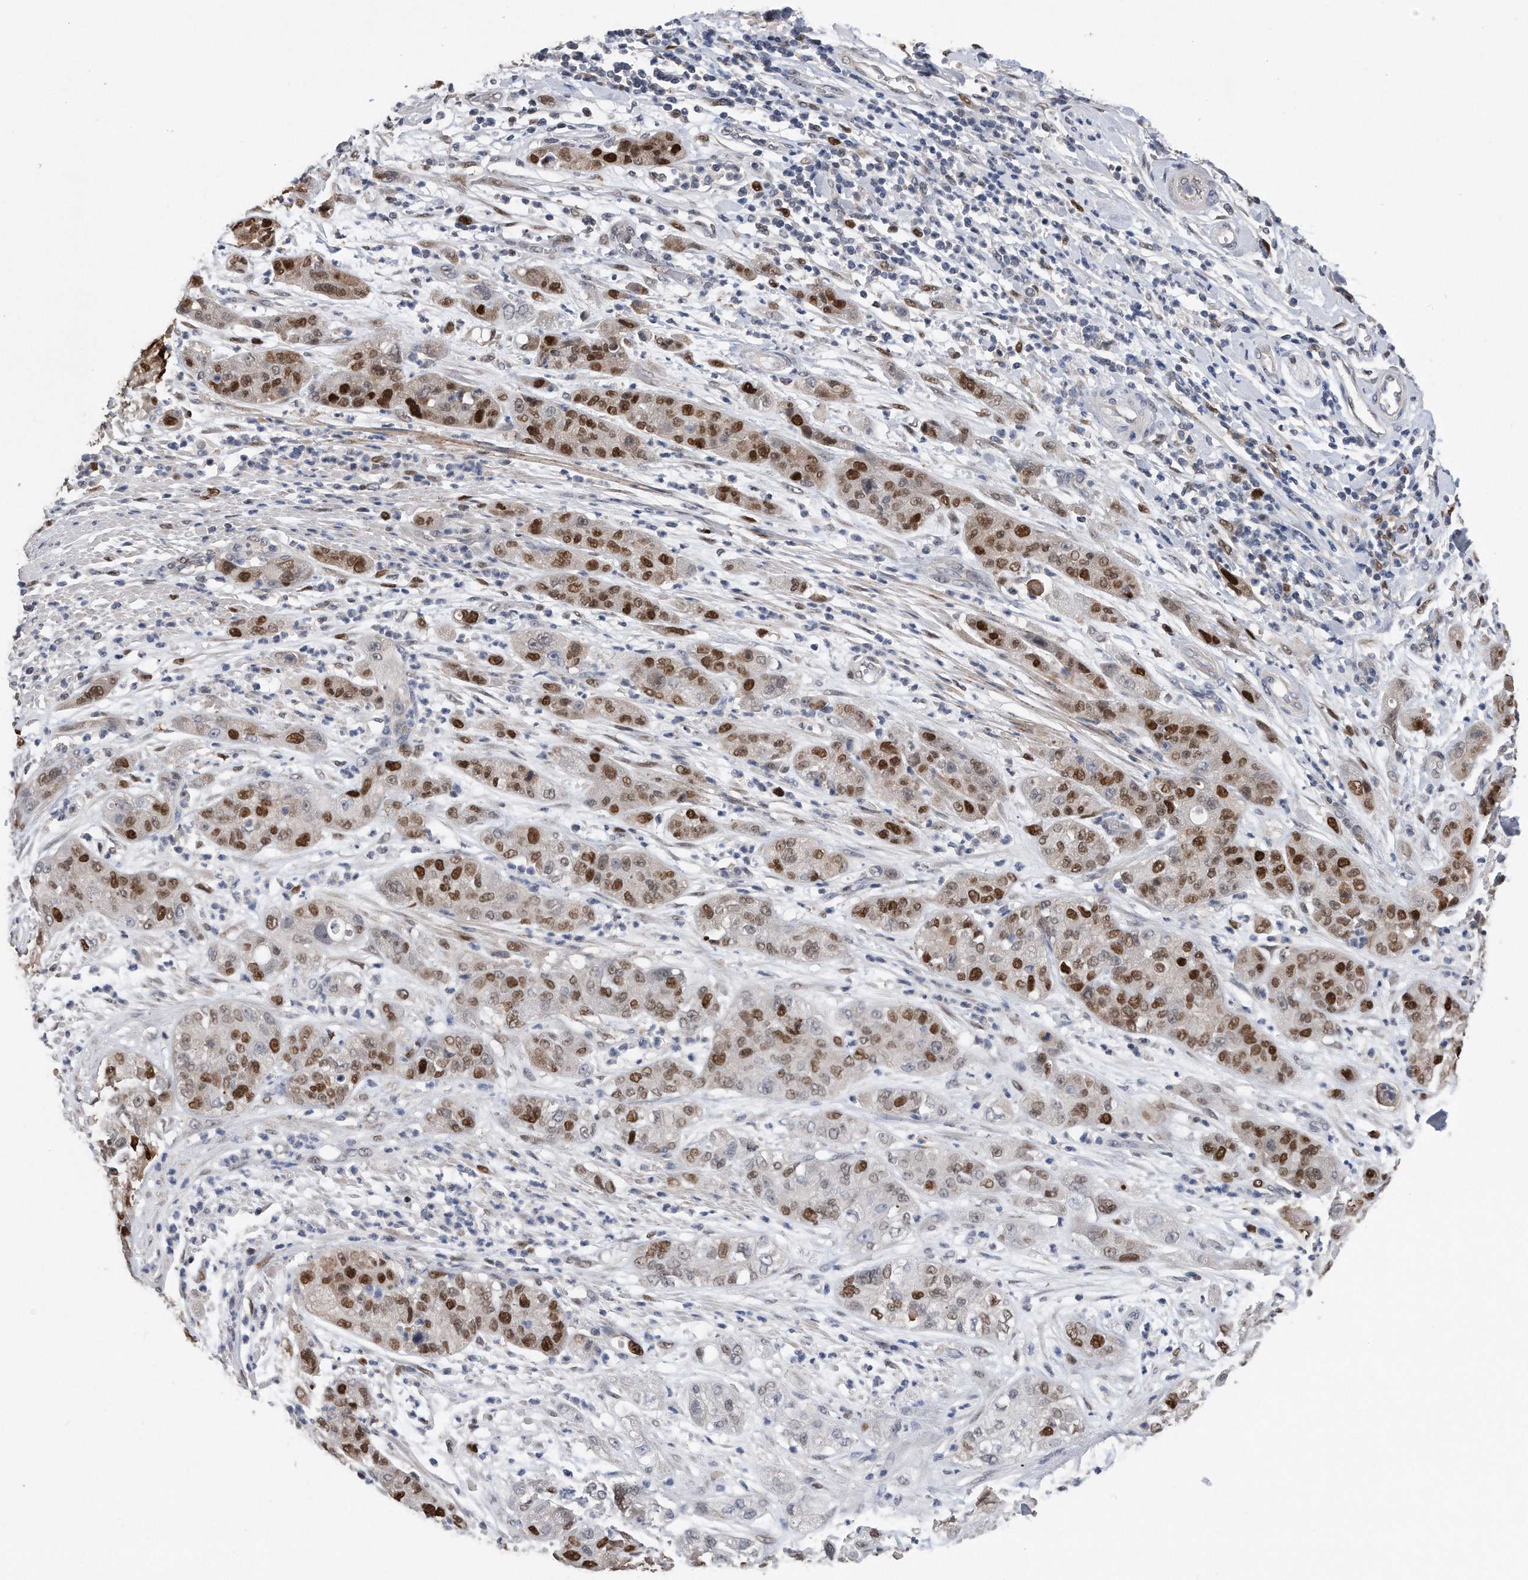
{"staining": {"intensity": "strong", "quantity": "25%-75%", "location": "nuclear"}, "tissue": "pancreatic cancer", "cell_type": "Tumor cells", "image_type": "cancer", "snomed": [{"axis": "morphology", "description": "Adenocarcinoma, NOS"}, {"axis": "topography", "description": "Pancreas"}], "caption": "Tumor cells show high levels of strong nuclear positivity in about 25%-75% of cells in human pancreatic cancer.", "gene": "PCNA", "patient": {"sex": "female", "age": 78}}